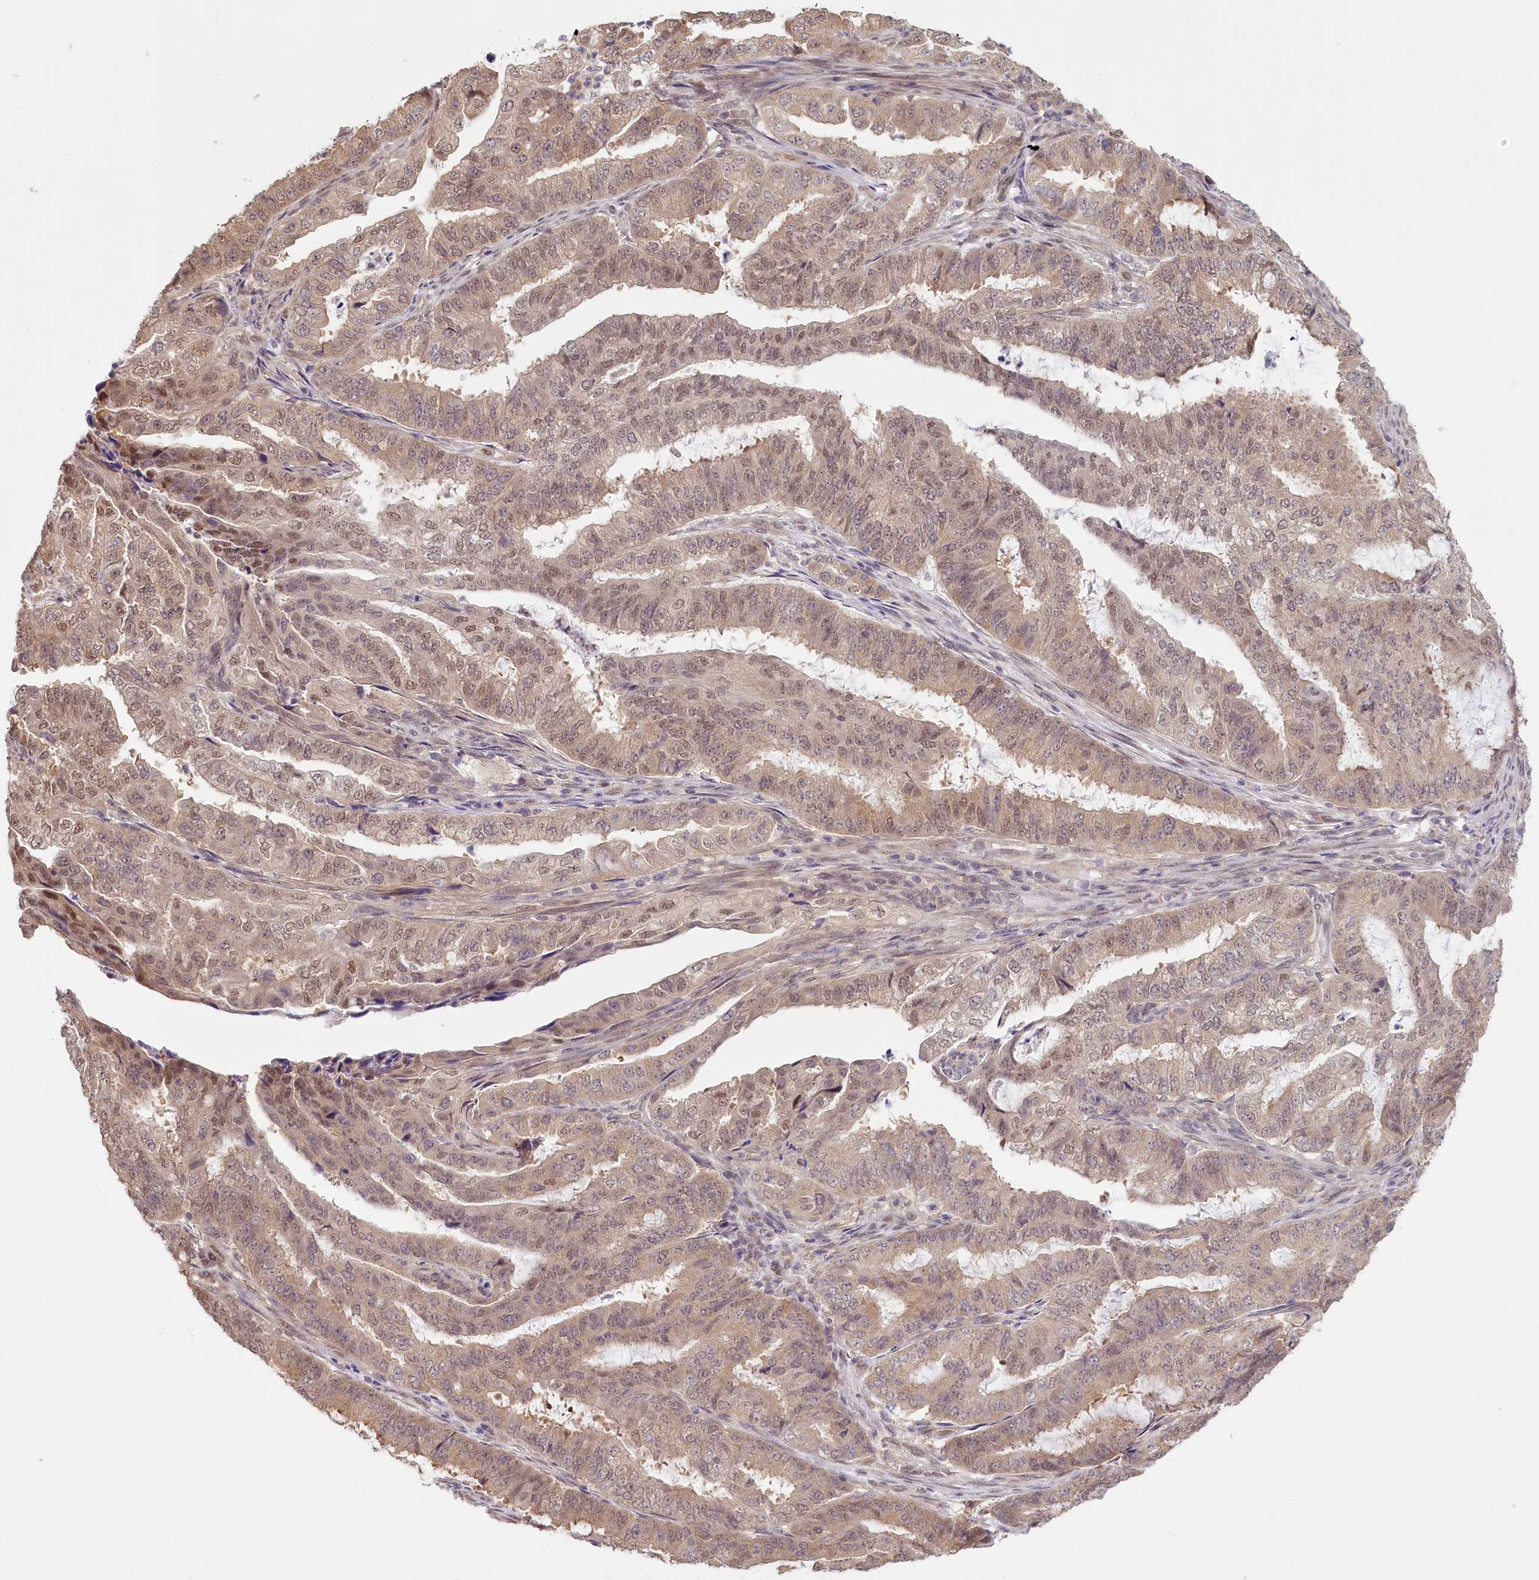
{"staining": {"intensity": "weak", "quantity": ">75%", "location": "nuclear"}, "tissue": "endometrial cancer", "cell_type": "Tumor cells", "image_type": "cancer", "snomed": [{"axis": "morphology", "description": "Adenocarcinoma, NOS"}, {"axis": "topography", "description": "Endometrium"}], "caption": "Immunohistochemistry (IHC) of endometrial cancer displays low levels of weak nuclear expression in approximately >75% of tumor cells. The staining was performed using DAB (3,3'-diaminobenzidine) to visualize the protein expression in brown, while the nuclei were stained in blue with hematoxylin (Magnification: 20x).", "gene": "C19orf44", "patient": {"sex": "female", "age": 51}}